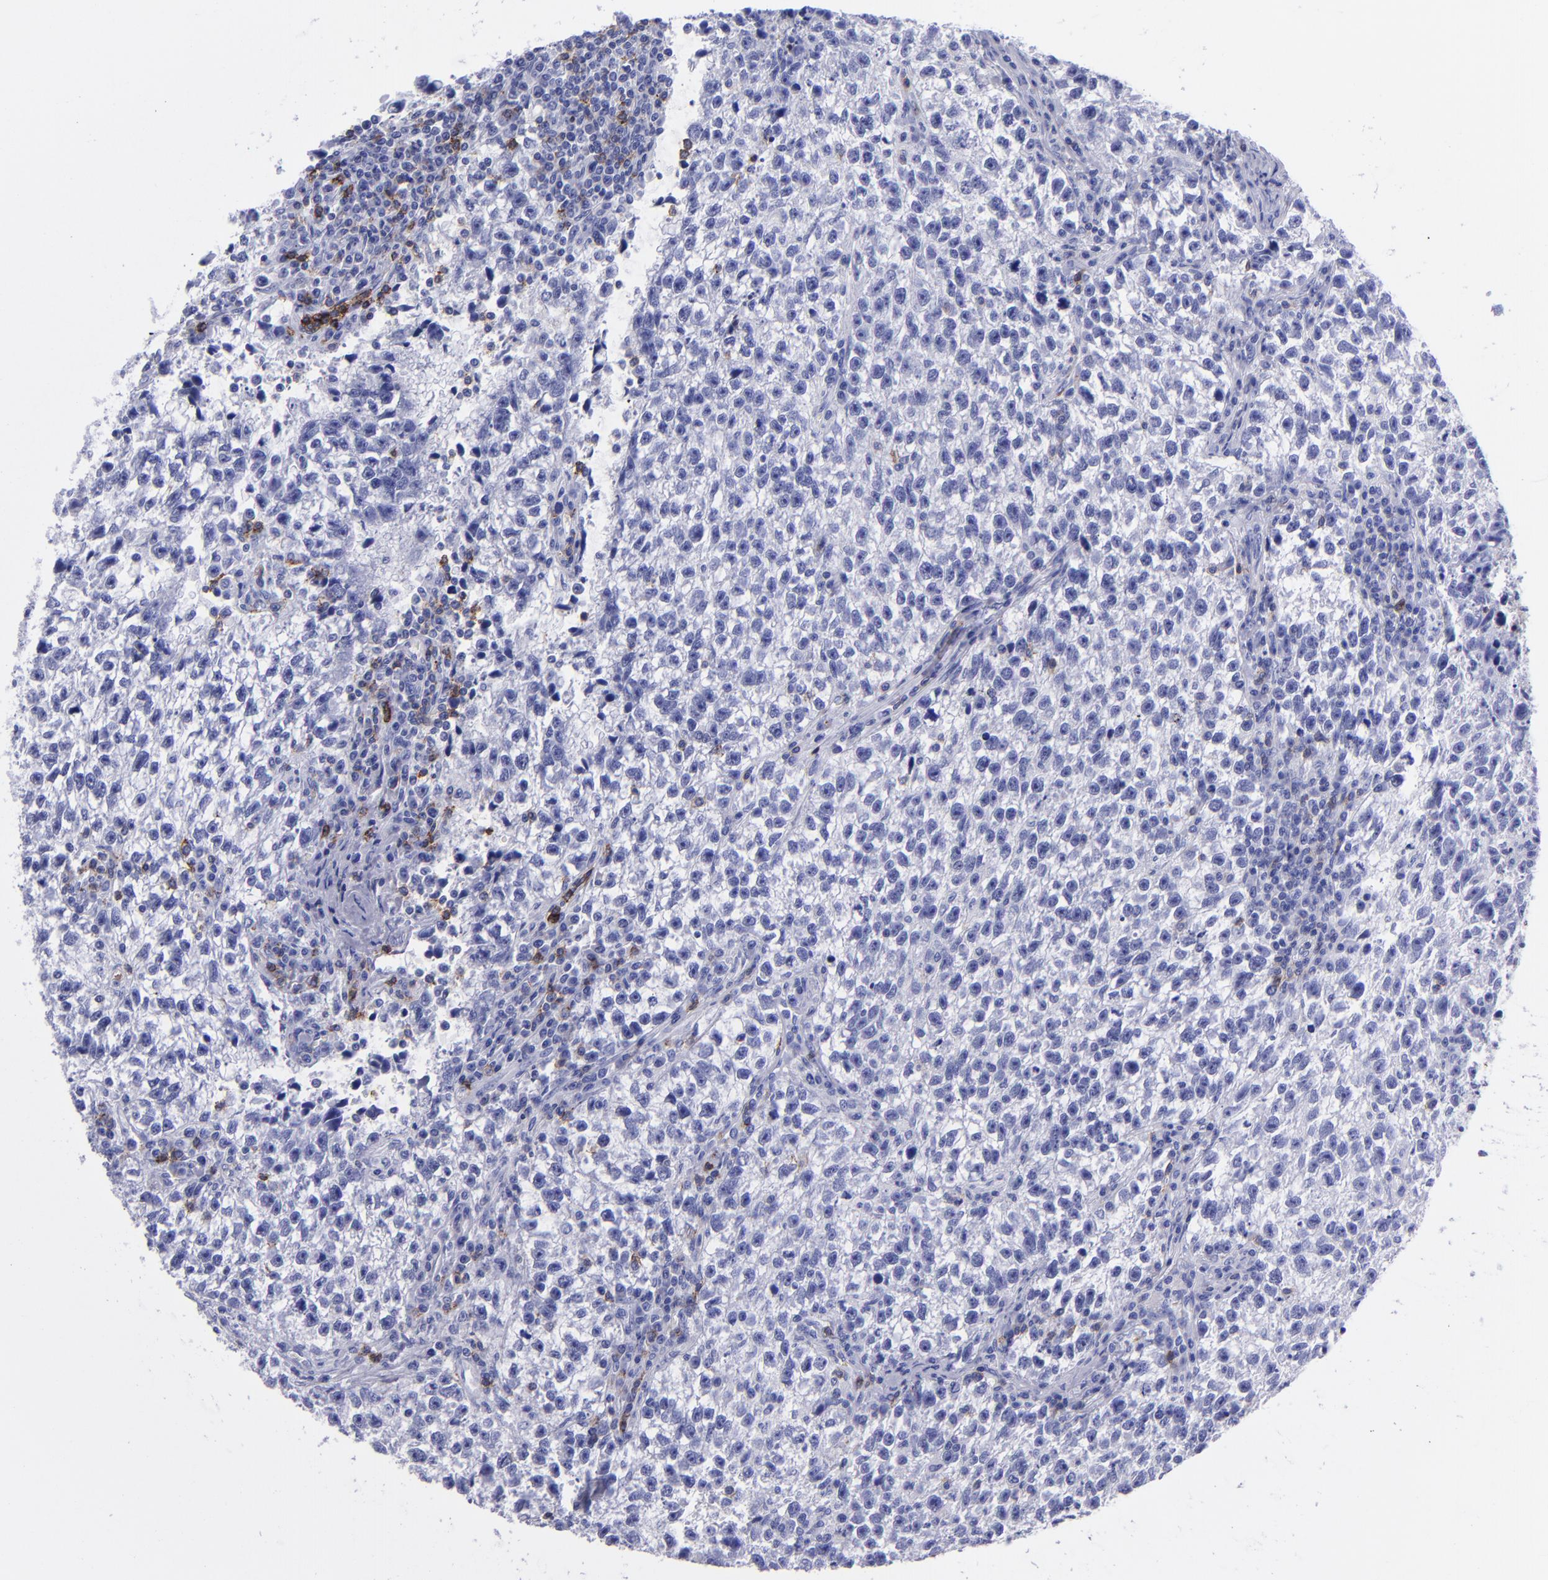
{"staining": {"intensity": "negative", "quantity": "none", "location": "none"}, "tissue": "testis cancer", "cell_type": "Tumor cells", "image_type": "cancer", "snomed": [{"axis": "morphology", "description": "Seminoma, NOS"}, {"axis": "topography", "description": "Testis"}], "caption": "Micrograph shows no significant protein staining in tumor cells of seminoma (testis).", "gene": "CD6", "patient": {"sex": "male", "age": 38}}